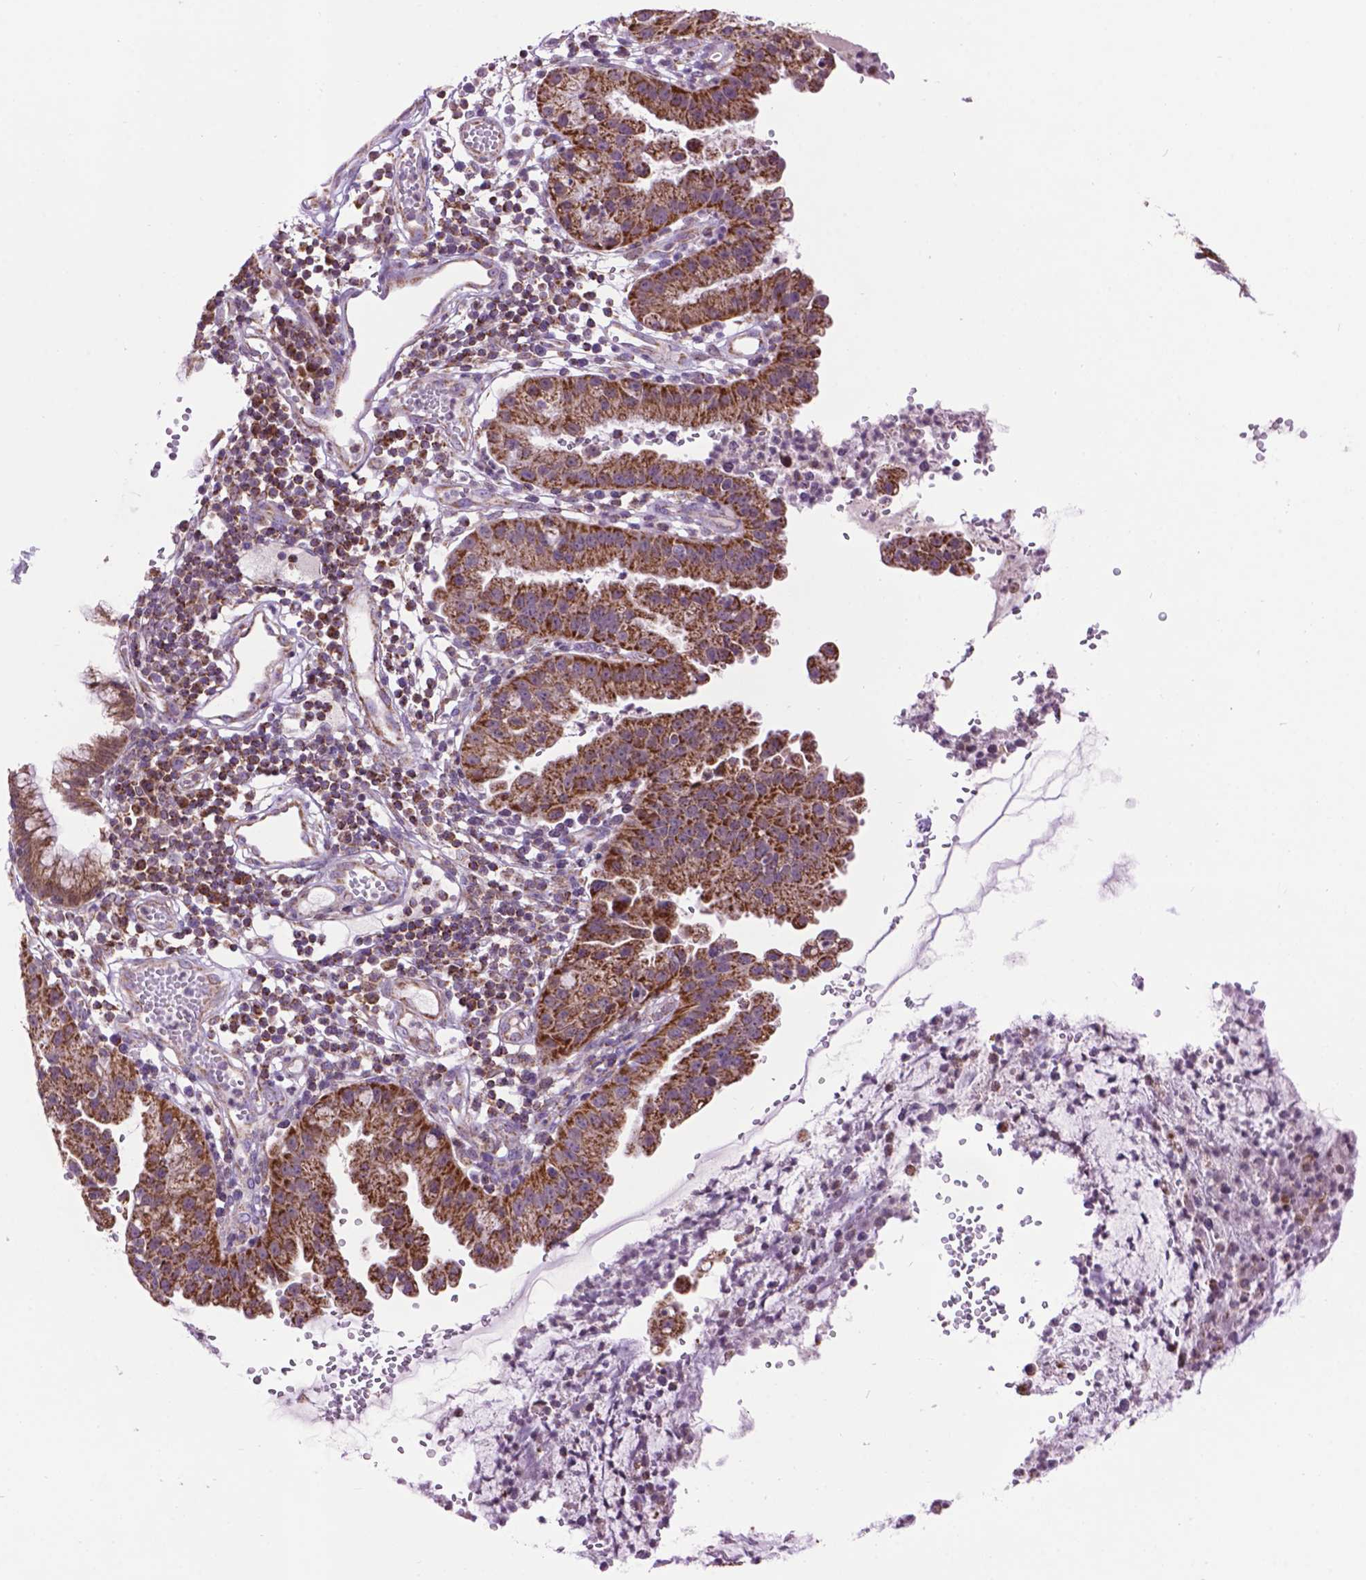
{"staining": {"intensity": "strong", "quantity": ">75%", "location": "cytoplasmic/membranous"}, "tissue": "cervical cancer", "cell_type": "Tumor cells", "image_type": "cancer", "snomed": [{"axis": "morphology", "description": "Adenocarcinoma, NOS"}, {"axis": "topography", "description": "Cervix"}], "caption": "A brown stain labels strong cytoplasmic/membranous positivity of a protein in human cervical cancer (adenocarcinoma) tumor cells.", "gene": "PYCR3", "patient": {"sex": "female", "age": 34}}